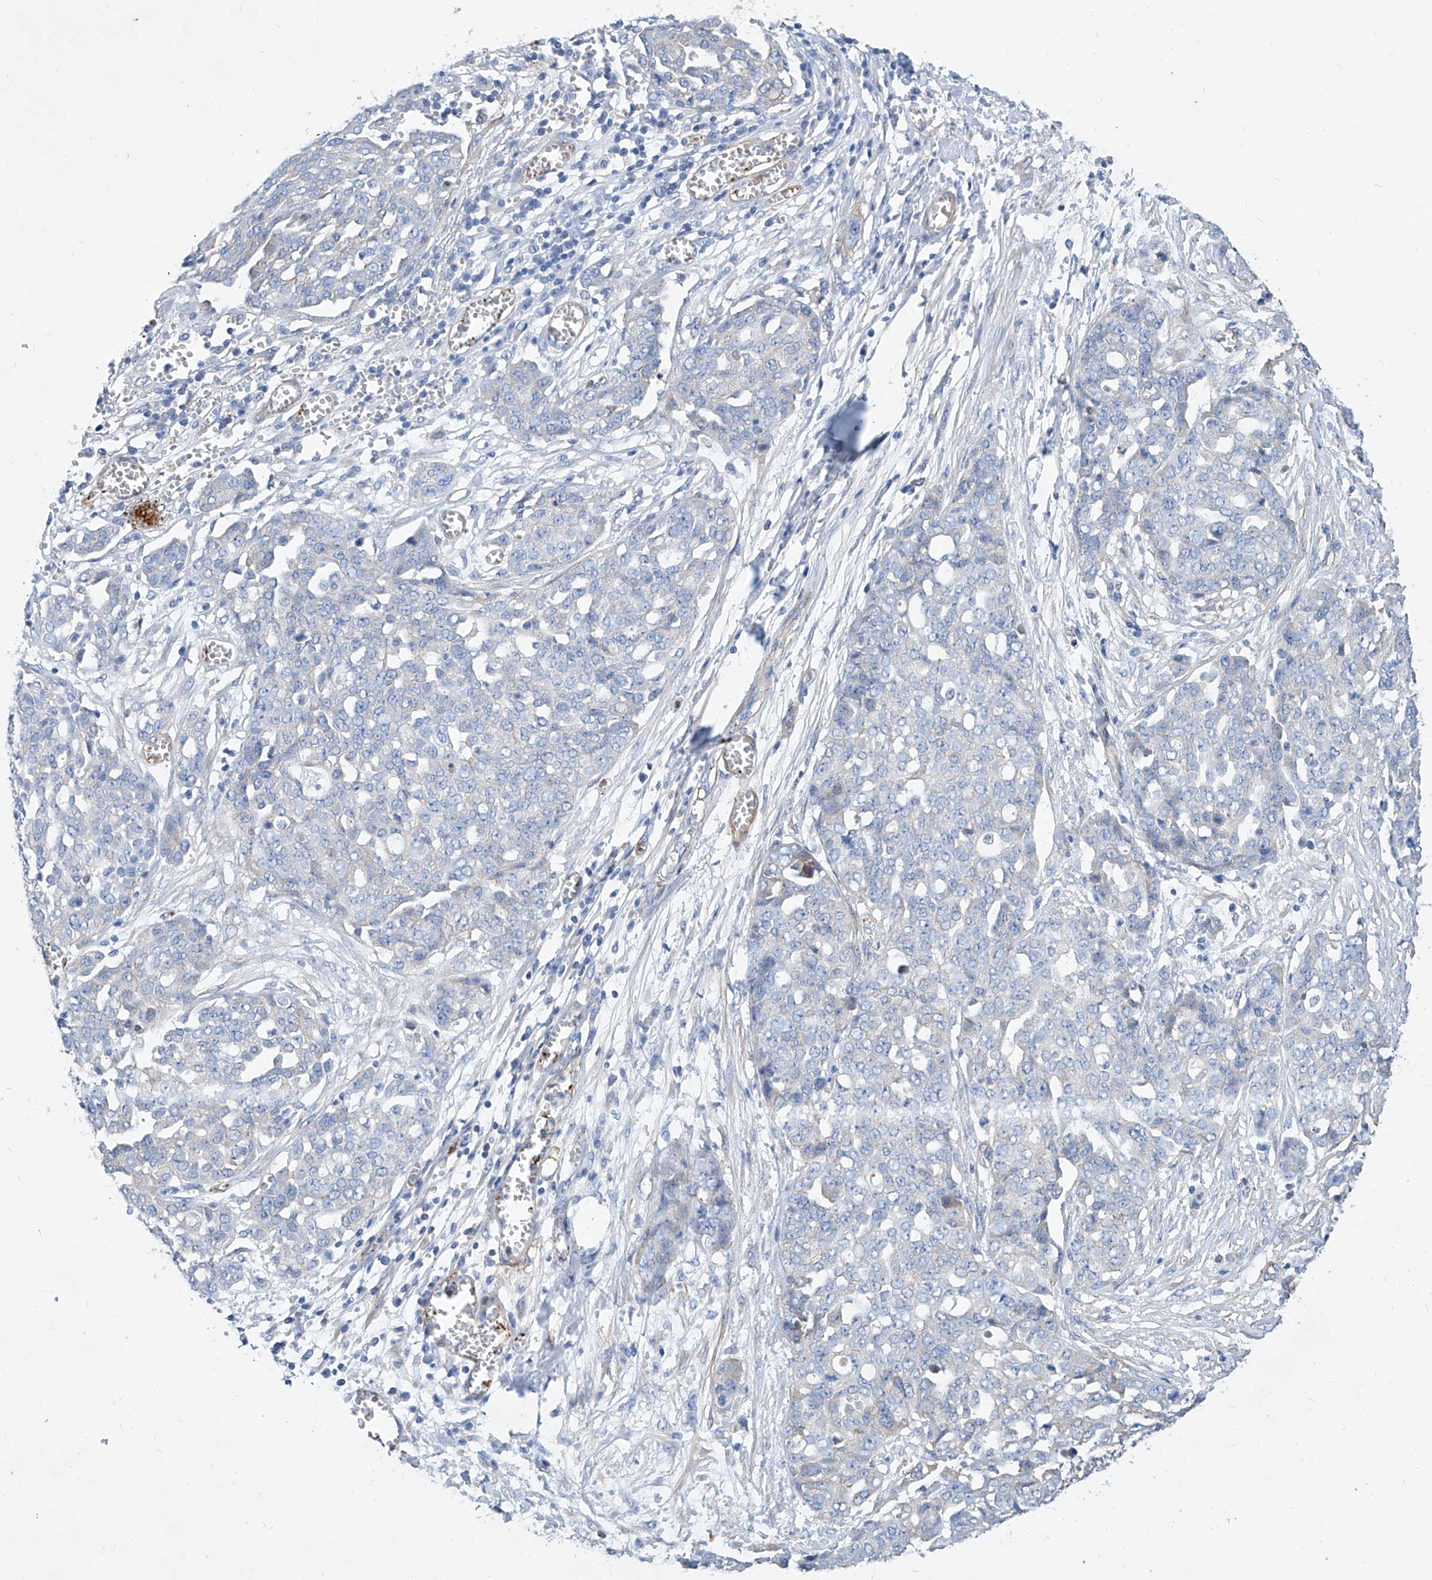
{"staining": {"intensity": "negative", "quantity": "none", "location": "none"}, "tissue": "ovarian cancer", "cell_type": "Tumor cells", "image_type": "cancer", "snomed": [{"axis": "morphology", "description": "Cystadenocarcinoma, serous, NOS"}, {"axis": "topography", "description": "Soft tissue"}, {"axis": "topography", "description": "Ovary"}], "caption": "A high-resolution image shows immunohistochemistry (IHC) staining of ovarian cancer (serous cystadenocarcinoma), which reveals no significant positivity in tumor cells.", "gene": "TAS2R60", "patient": {"sex": "female", "age": 57}}